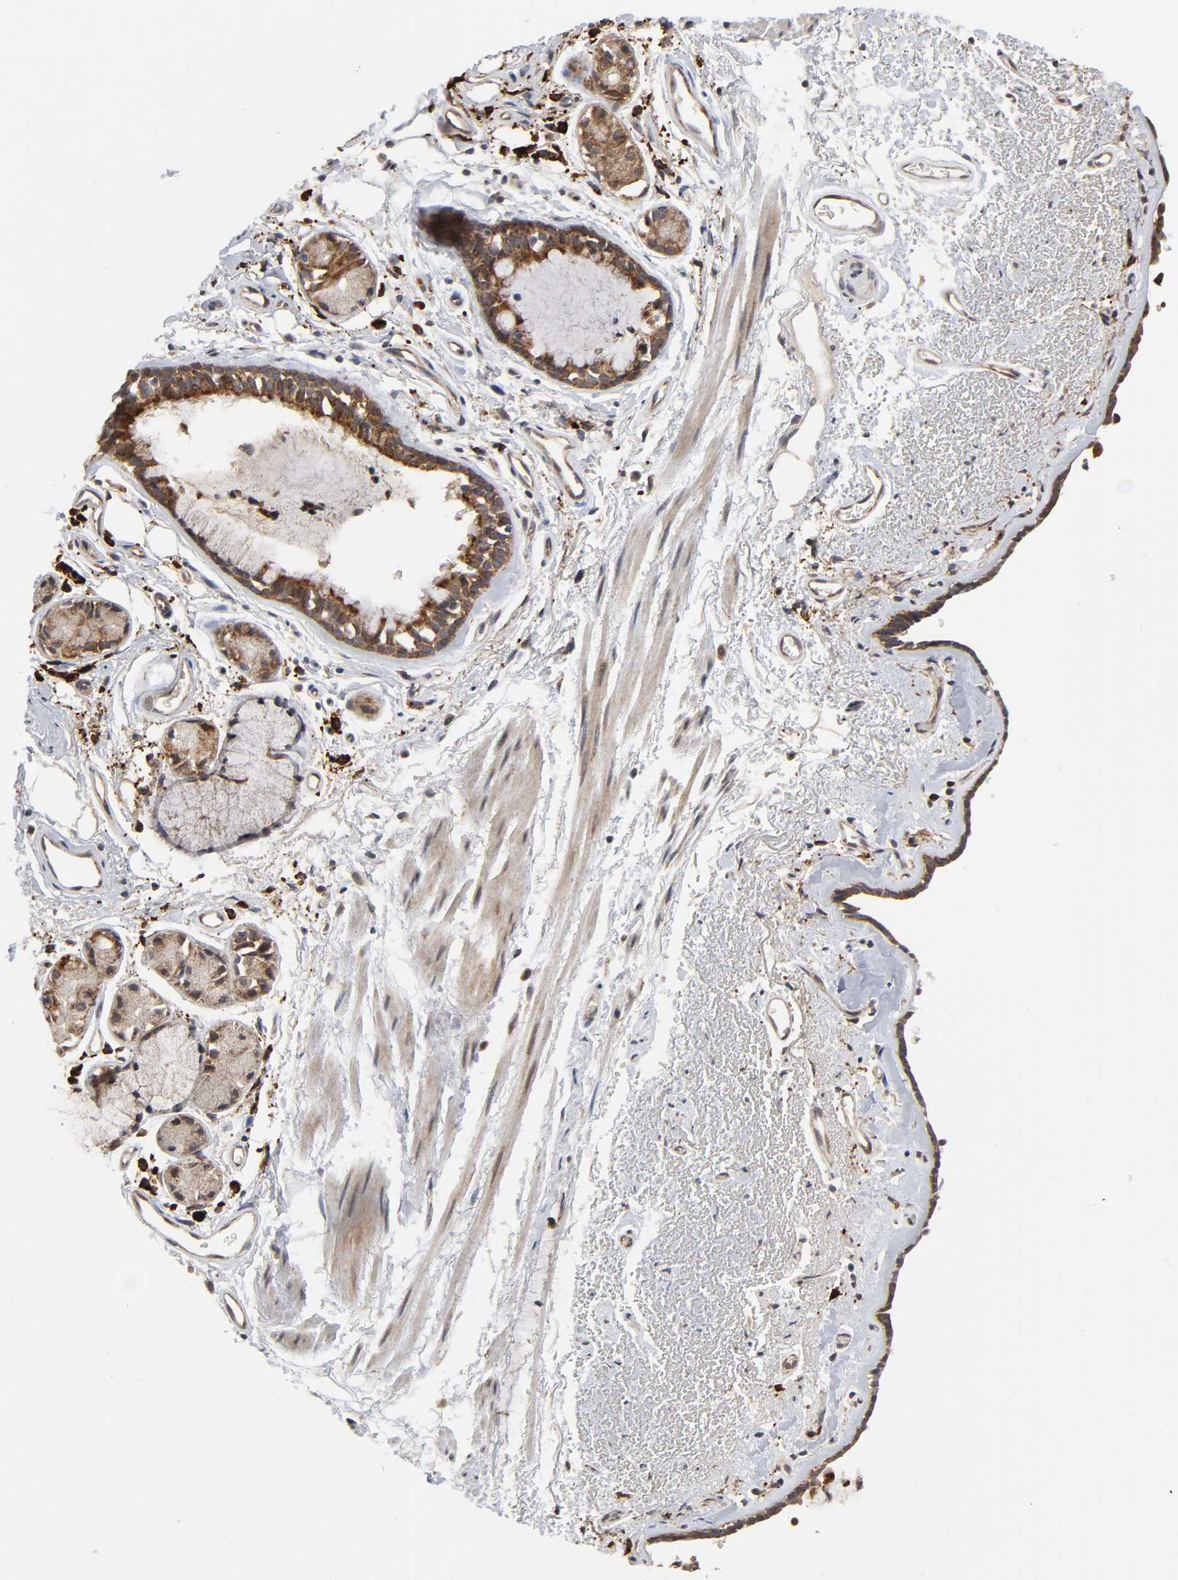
{"staining": {"intensity": "strong", "quantity": ">75%", "location": "cytoplasmic/membranous"}, "tissue": "bronchus", "cell_type": "Respiratory epithelial cells", "image_type": "normal", "snomed": [{"axis": "morphology", "description": "Normal tissue, NOS"}, {"axis": "morphology", "description": "Adenocarcinoma, NOS"}, {"axis": "topography", "description": "Bronchus"}, {"axis": "topography", "description": "Lung"}], "caption": "IHC (DAB (3,3'-diaminobenzidine)) staining of unremarkable bronchus shows strong cytoplasmic/membranous protein expression in about >75% of respiratory epithelial cells. (Brightfield microscopy of DAB IHC at high magnification).", "gene": "SLC30A9", "patient": {"sex": "male", "age": 71}}